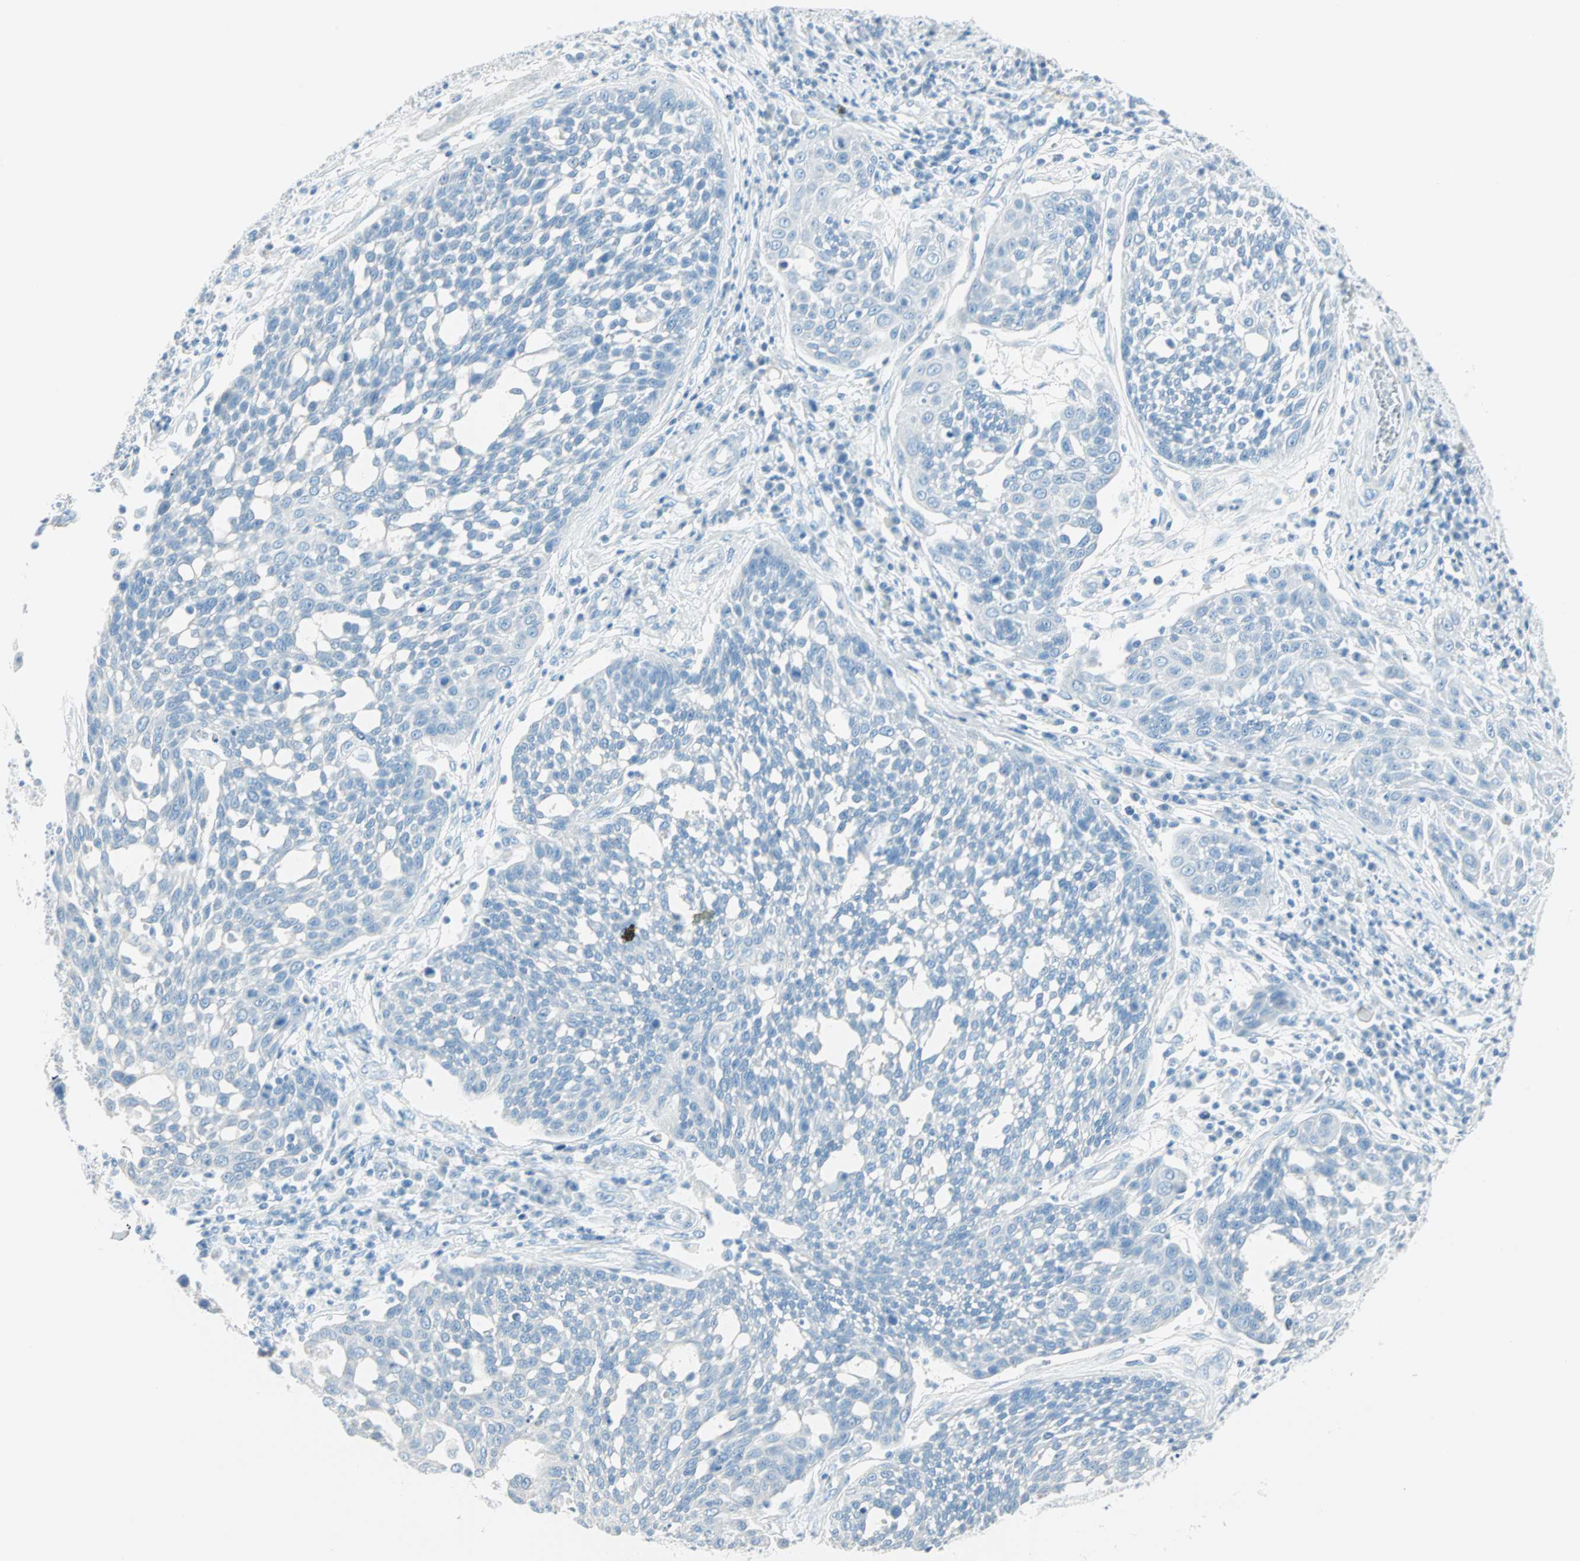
{"staining": {"intensity": "negative", "quantity": "none", "location": "none"}, "tissue": "cervical cancer", "cell_type": "Tumor cells", "image_type": "cancer", "snomed": [{"axis": "morphology", "description": "Squamous cell carcinoma, NOS"}, {"axis": "topography", "description": "Cervix"}], "caption": "Human cervical cancer (squamous cell carcinoma) stained for a protein using IHC reveals no positivity in tumor cells.", "gene": "NES", "patient": {"sex": "female", "age": 34}}